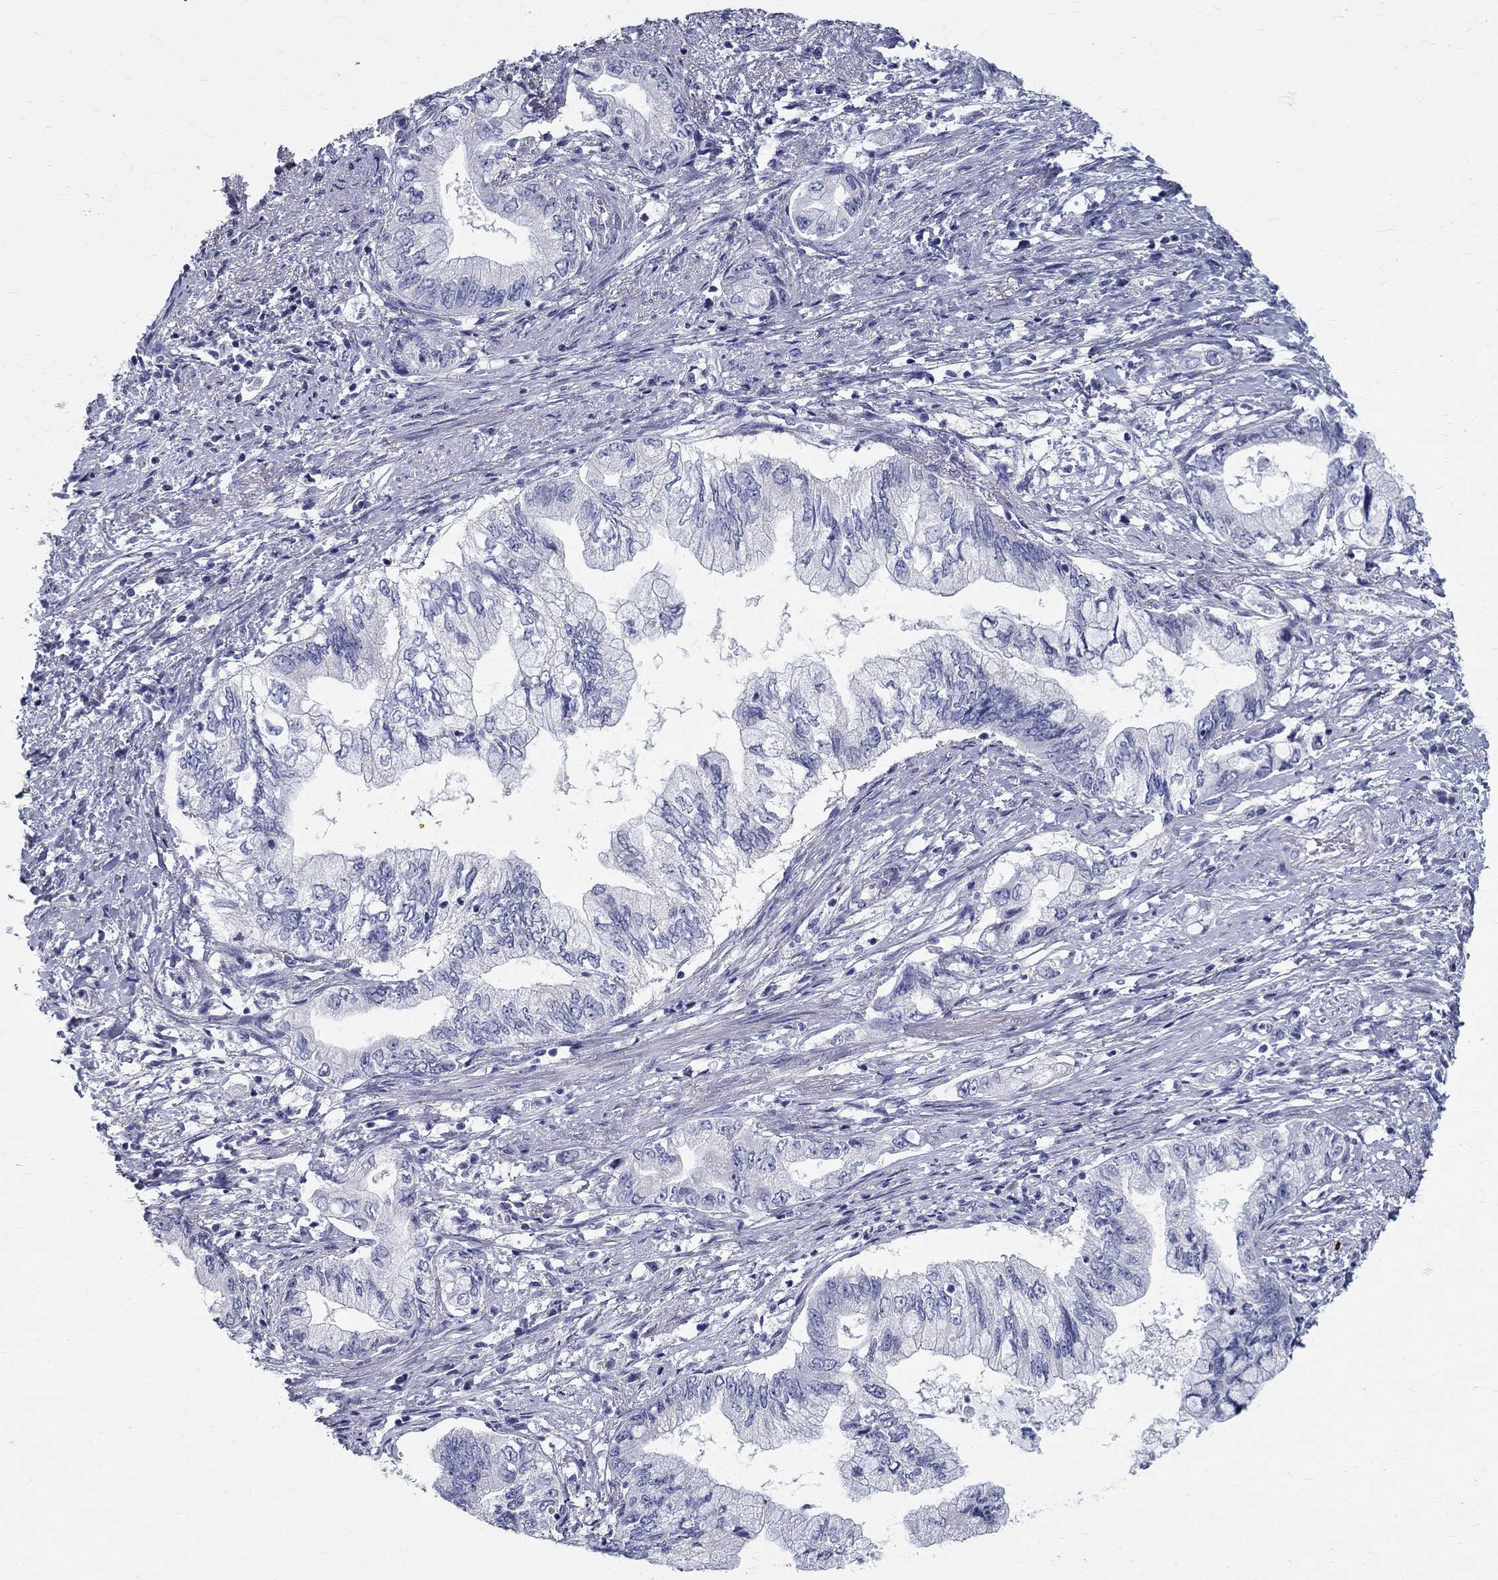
{"staining": {"intensity": "negative", "quantity": "none", "location": "none"}, "tissue": "pancreatic cancer", "cell_type": "Tumor cells", "image_type": "cancer", "snomed": [{"axis": "morphology", "description": "Adenocarcinoma, NOS"}, {"axis": "topography", "description": "Pancreas"}], "caption": "An image of pancreatic cancer stained for a protein exhibits no brown staining in tumor cells.", "gene": "TGM4", "patient": {"sex": "female", "age": 73}}